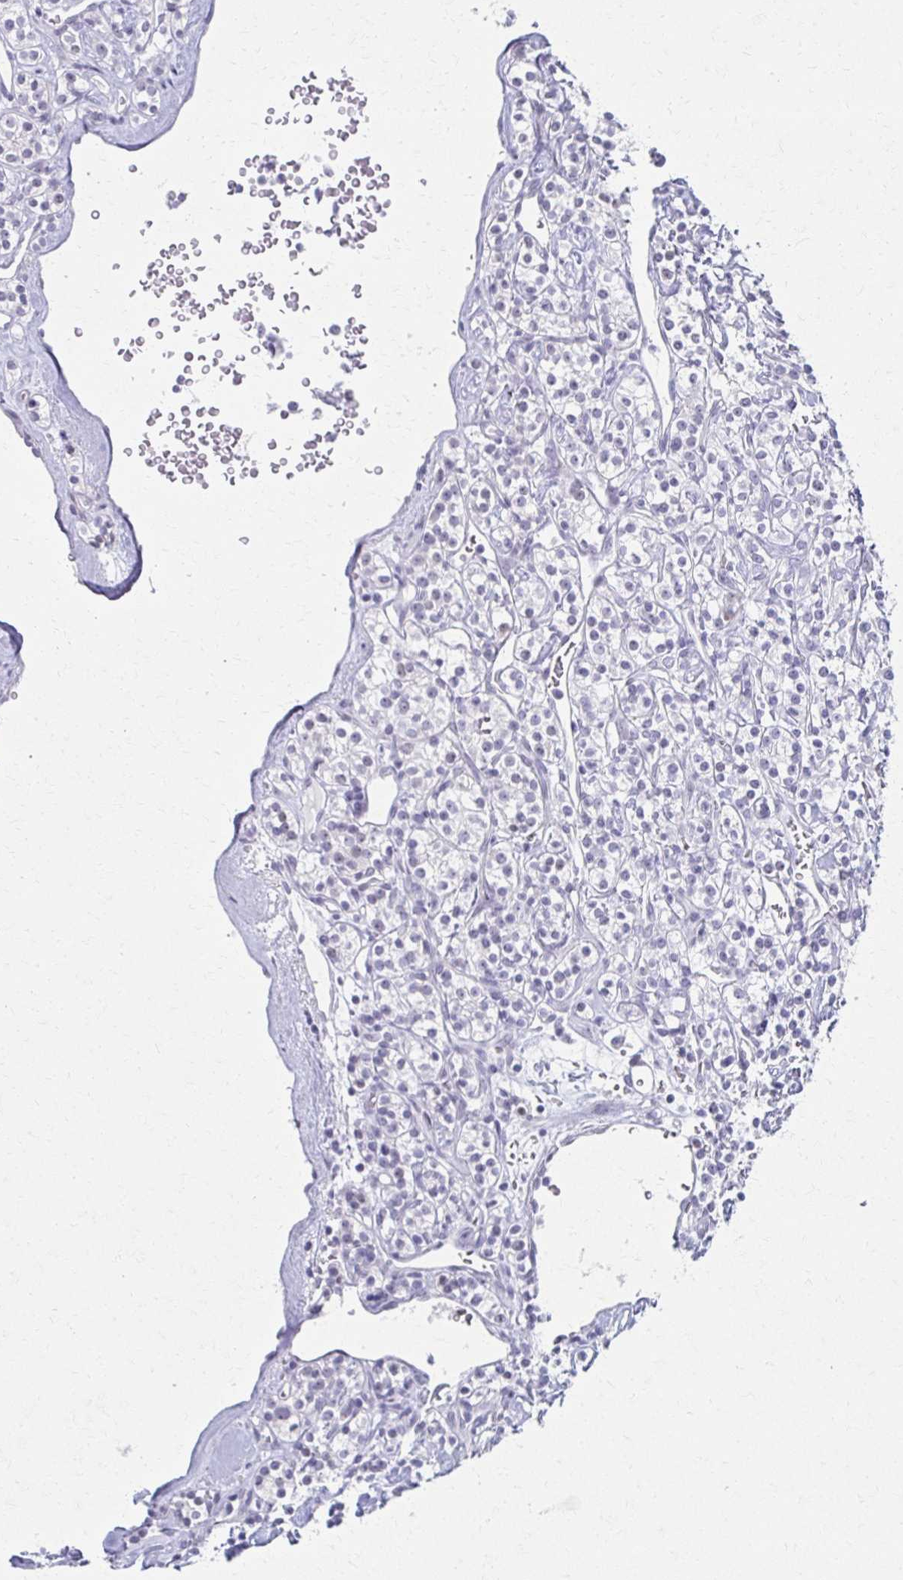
{"staining": {"intensity": "negative", "quantity": "none", "location": "none"}, "tissue": "renal cancer", "cell_type": "Tumor cells", "image_type": "cancer", "snomed": [{"axis": "morphology", "description": "Adenocarcinoma, NOS"}, {"axis": "topography", "description": "Kidney"}], "caption": "Immunohistochemistry (IHC) of adenocarcinoma (renal) shows no expression in tumor cells.", "gene": "MORC4", "patient": {"sex": "male", "age": 77}}